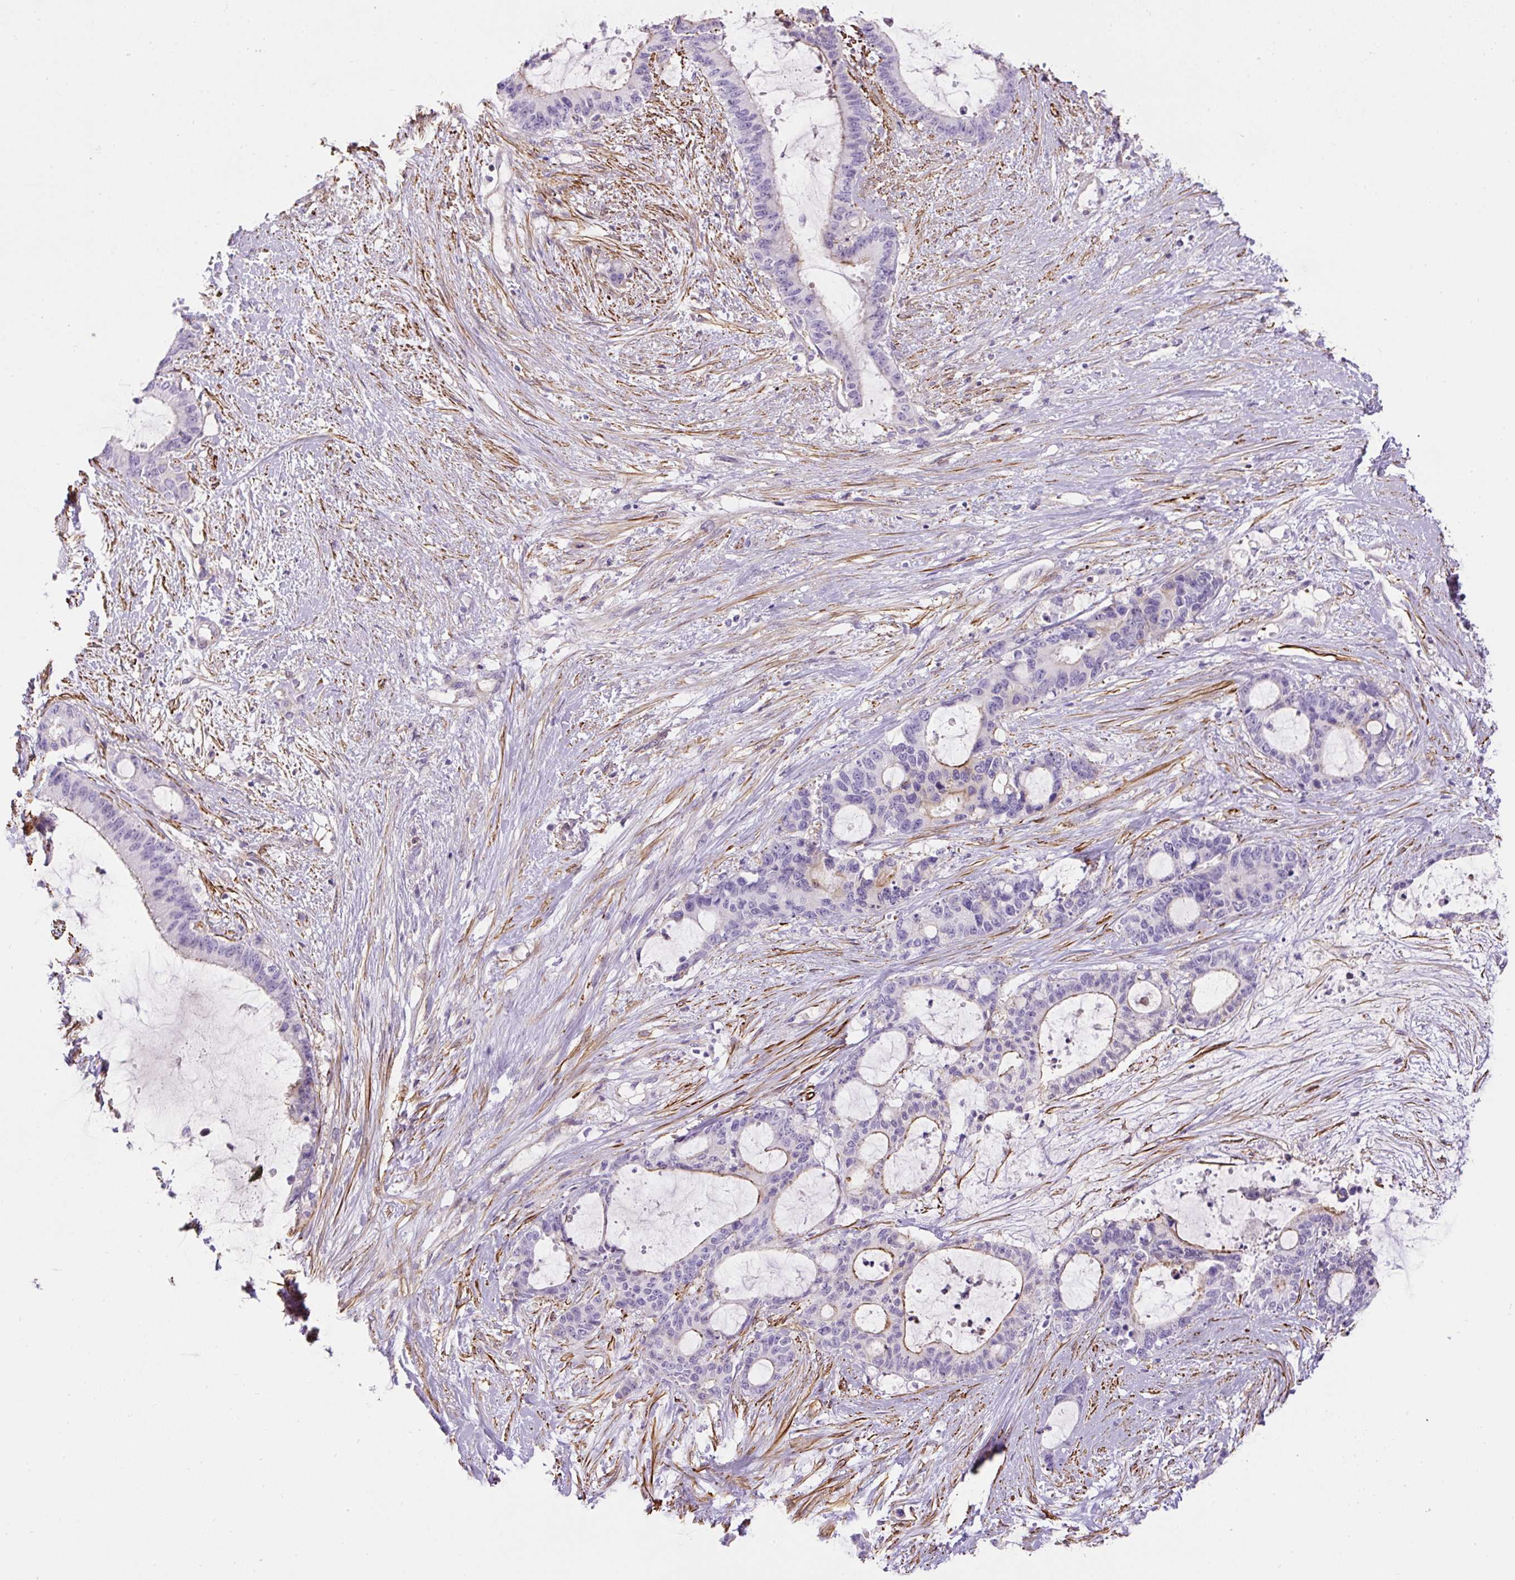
{"staining": {"intensity": "negative", "quantity": "none", "location": "none"}, "tissue": "liver cancer", "cell_type": "Tumor cells", "image_type": "cancer", "snomed": [{"axis": "morphology", "description": "Normal tissue, NOS"}, {"axis": "morphology", "description": "Cholangiocarcinoma"}, {"axis": "topography", "description": "Liver"}, {"axis": "topography", "description": "Peripheral nerve tissue"}], "caption": "High magnification brightfield microscopy of liver cancer (cholangiocarcinoma) stained with DAB (brown) and counterstained with hematoxylin (blue): tumor cells show no significant expression.", "gene": "B3GALT5", "patient": {"sex": "female", "age": 73}}